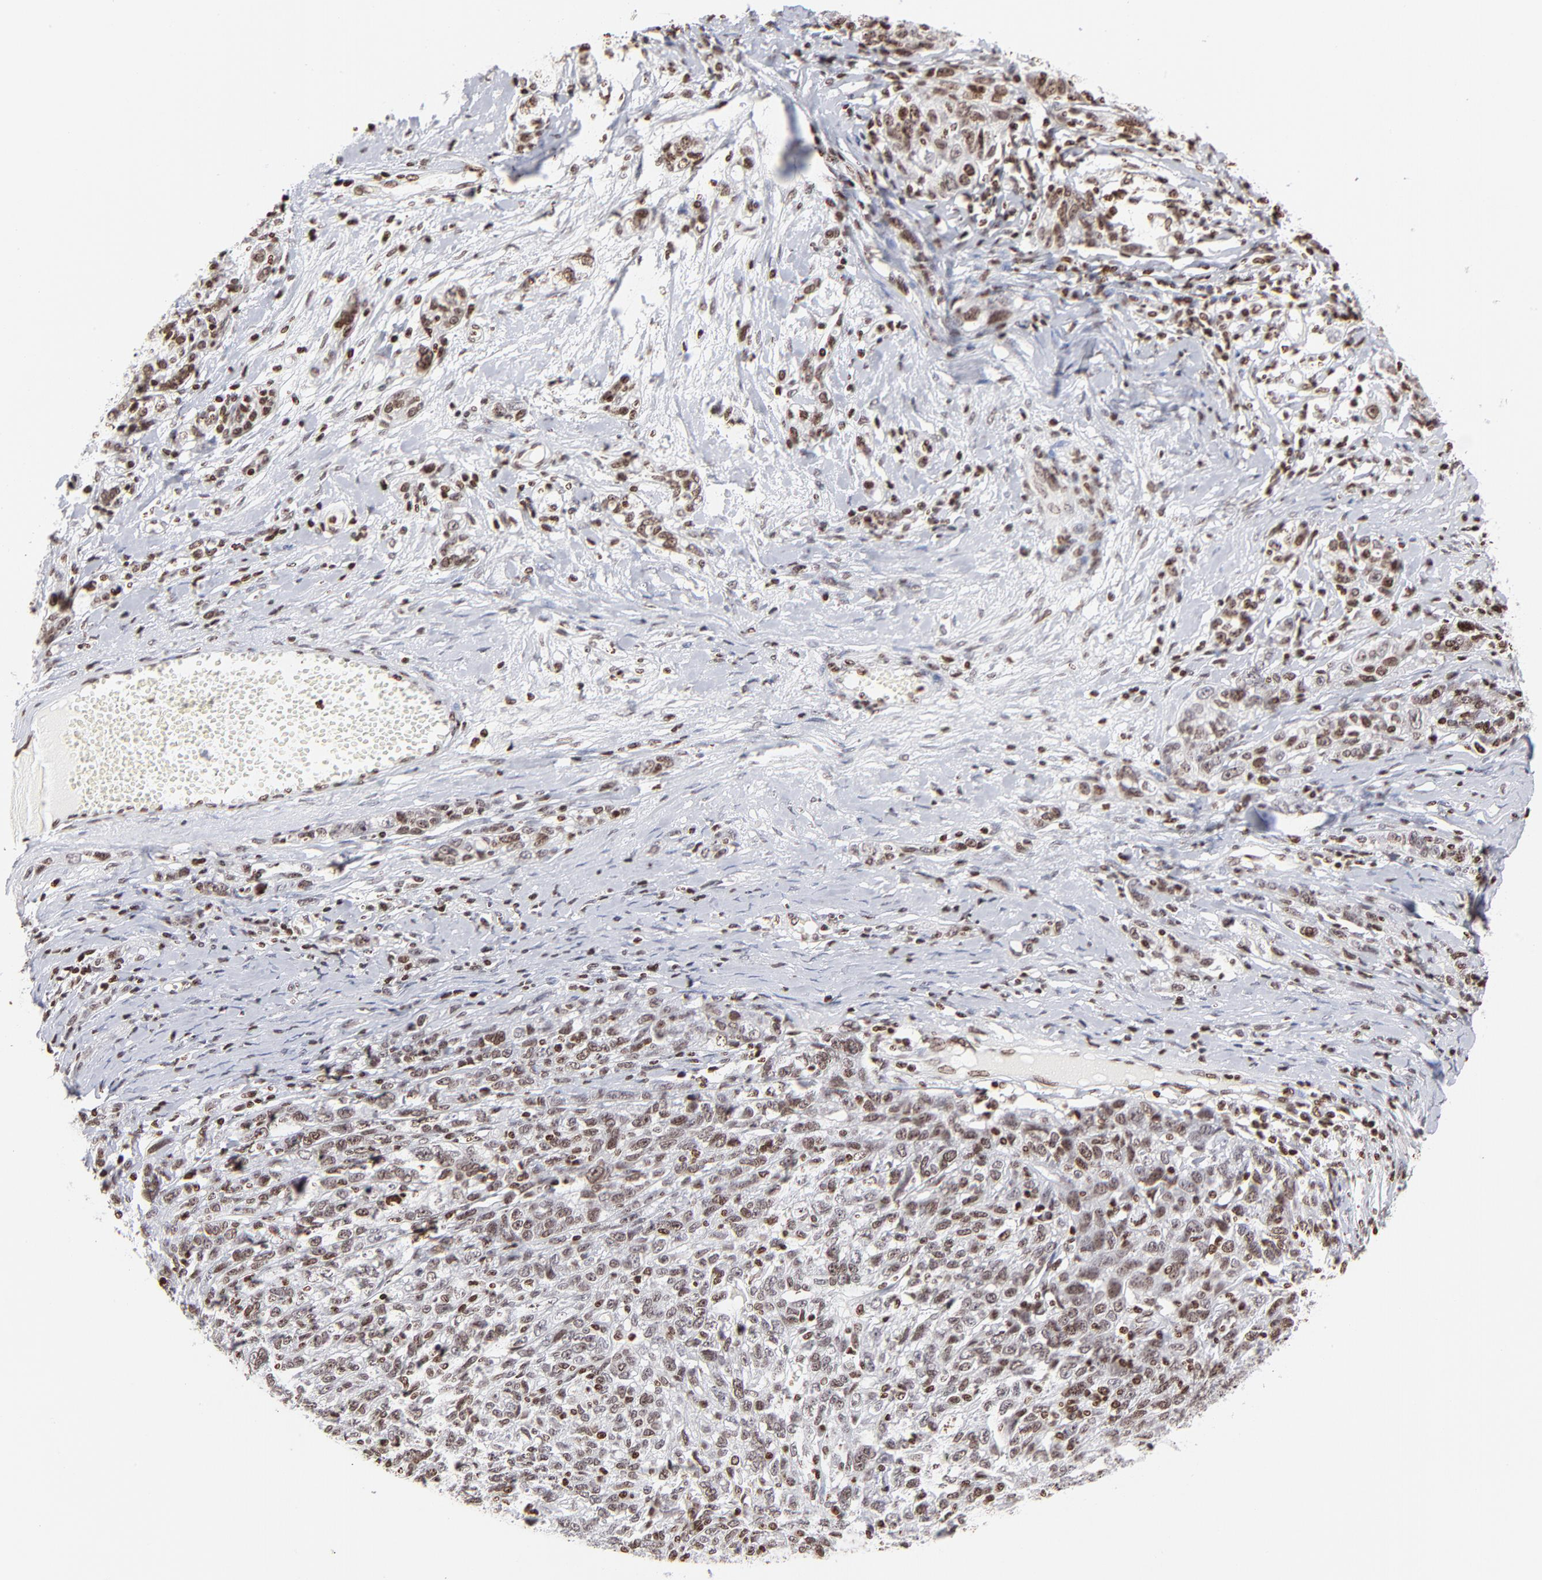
{"staining": {"intensity": "weak", "quantity": ">75%", "location": "nuclear"}, "tissue": "ovarian cancer", "cell_type": "Tumor cells", "image_type": "cancer", "snomed": [{"axis": "morphology", "description": "Cystadenocarcinoma, serous, NOS"}, {"axis": "topography", "description": "Ovary"}], "caption": "Protein expression analysis of serous cystadenocarcinoma (ovarian) demonstrates weak nuclear positivity in approximately >75% of tumor cells.", "gene": "RTL4", "patient": {"sex": "female", "age": 71}}